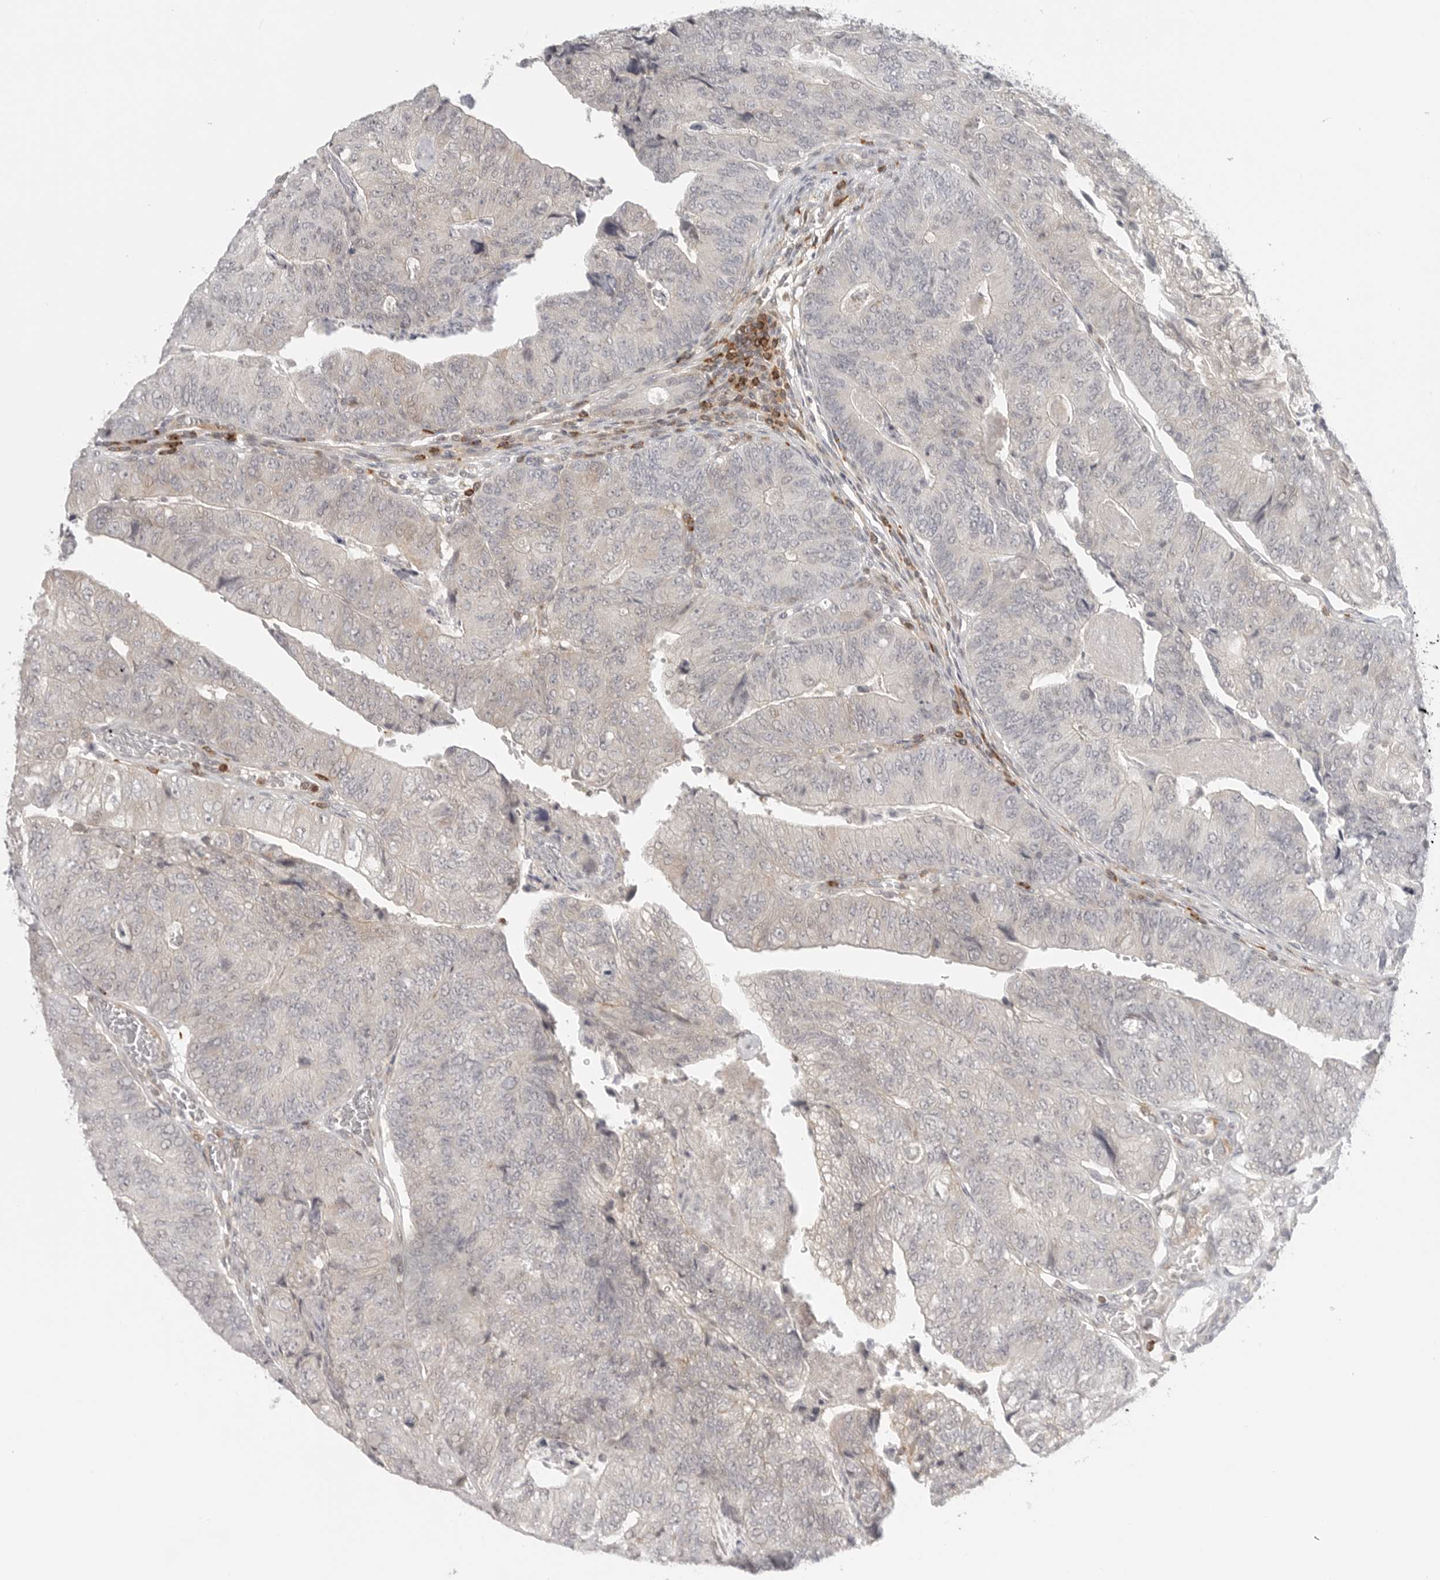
{"staining": {"intensity": "weak", "quantity": "<25%", "location": "cytoplasmic/membranous"}, "tissue": "colorectal cancer", "cell_type": "Tumor cells", "image_type": "cancer", "snomed": [{"axis": "morphology", "description": "Adenocarcinoma, NOS"}, {"axis": "topography", "description": "Colon"}], "caption": "DAB immunohistochemical staining of colorectal adenocarcinoma displays no significant staining in tumor cells.", "gene": "SH3KBP1", "patient": {"sex": "female", "age": 67}}